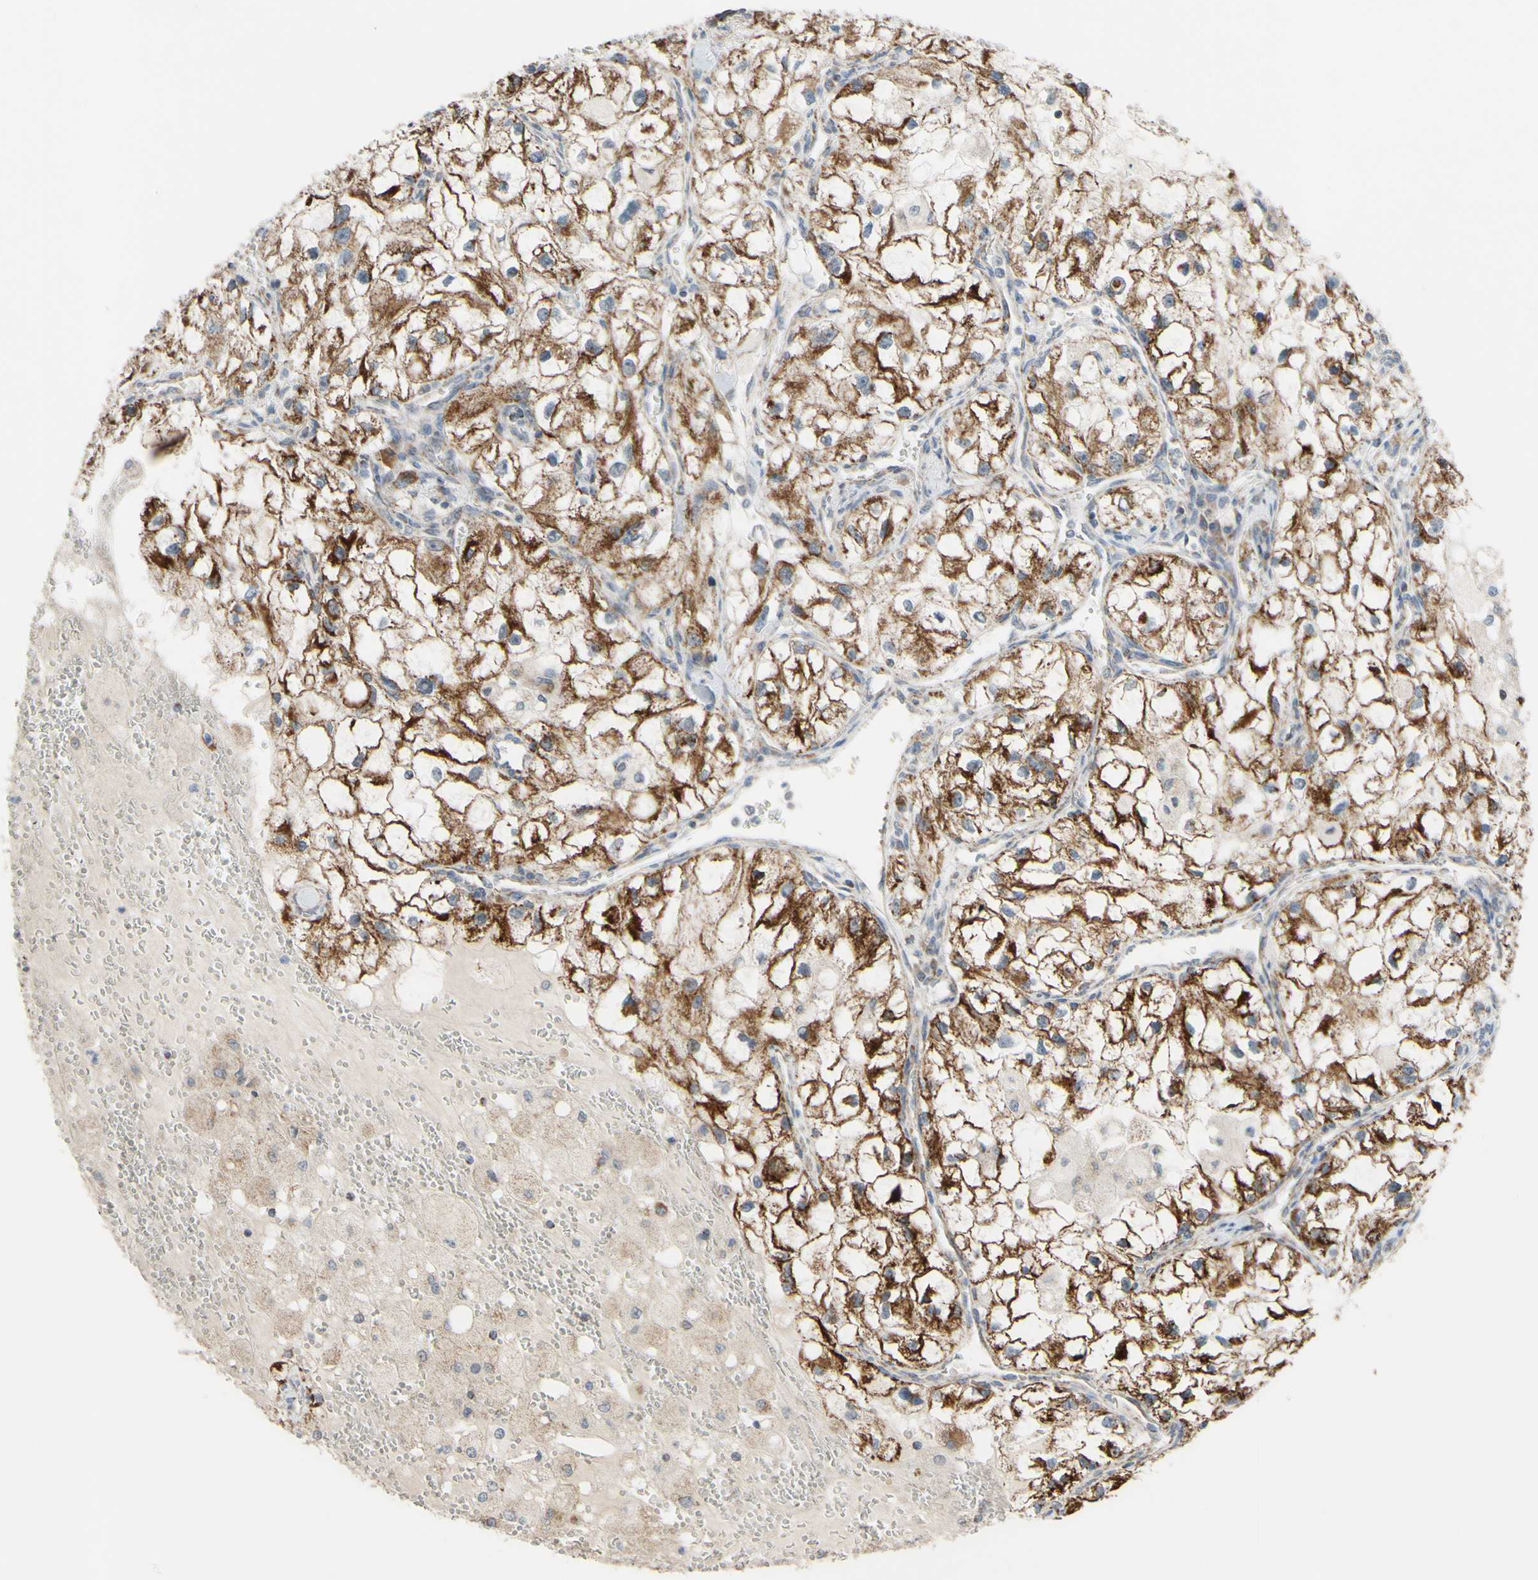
{"staining": {"intensity": "moderate", "quantity": ">75%", "location": "cytoplasmic/membranous"}, "tissue": "renal cancer", "cell_type": "Tumor cells", "image_type": "cancer", "snomed": [{"axis": "morphology", "description": "Adenocarcinoma, NOS"}, {"axis": "topography", "description": "Kidney"}], "caption": "Brown immunohistochemical staining in human renal adenocarcinoma displays moderate cytoplasmic/membranous staining in approximately >75% of tumor cells.", "gene": "GLT8D1", "patient": {"sex": "female", "age": 70}}